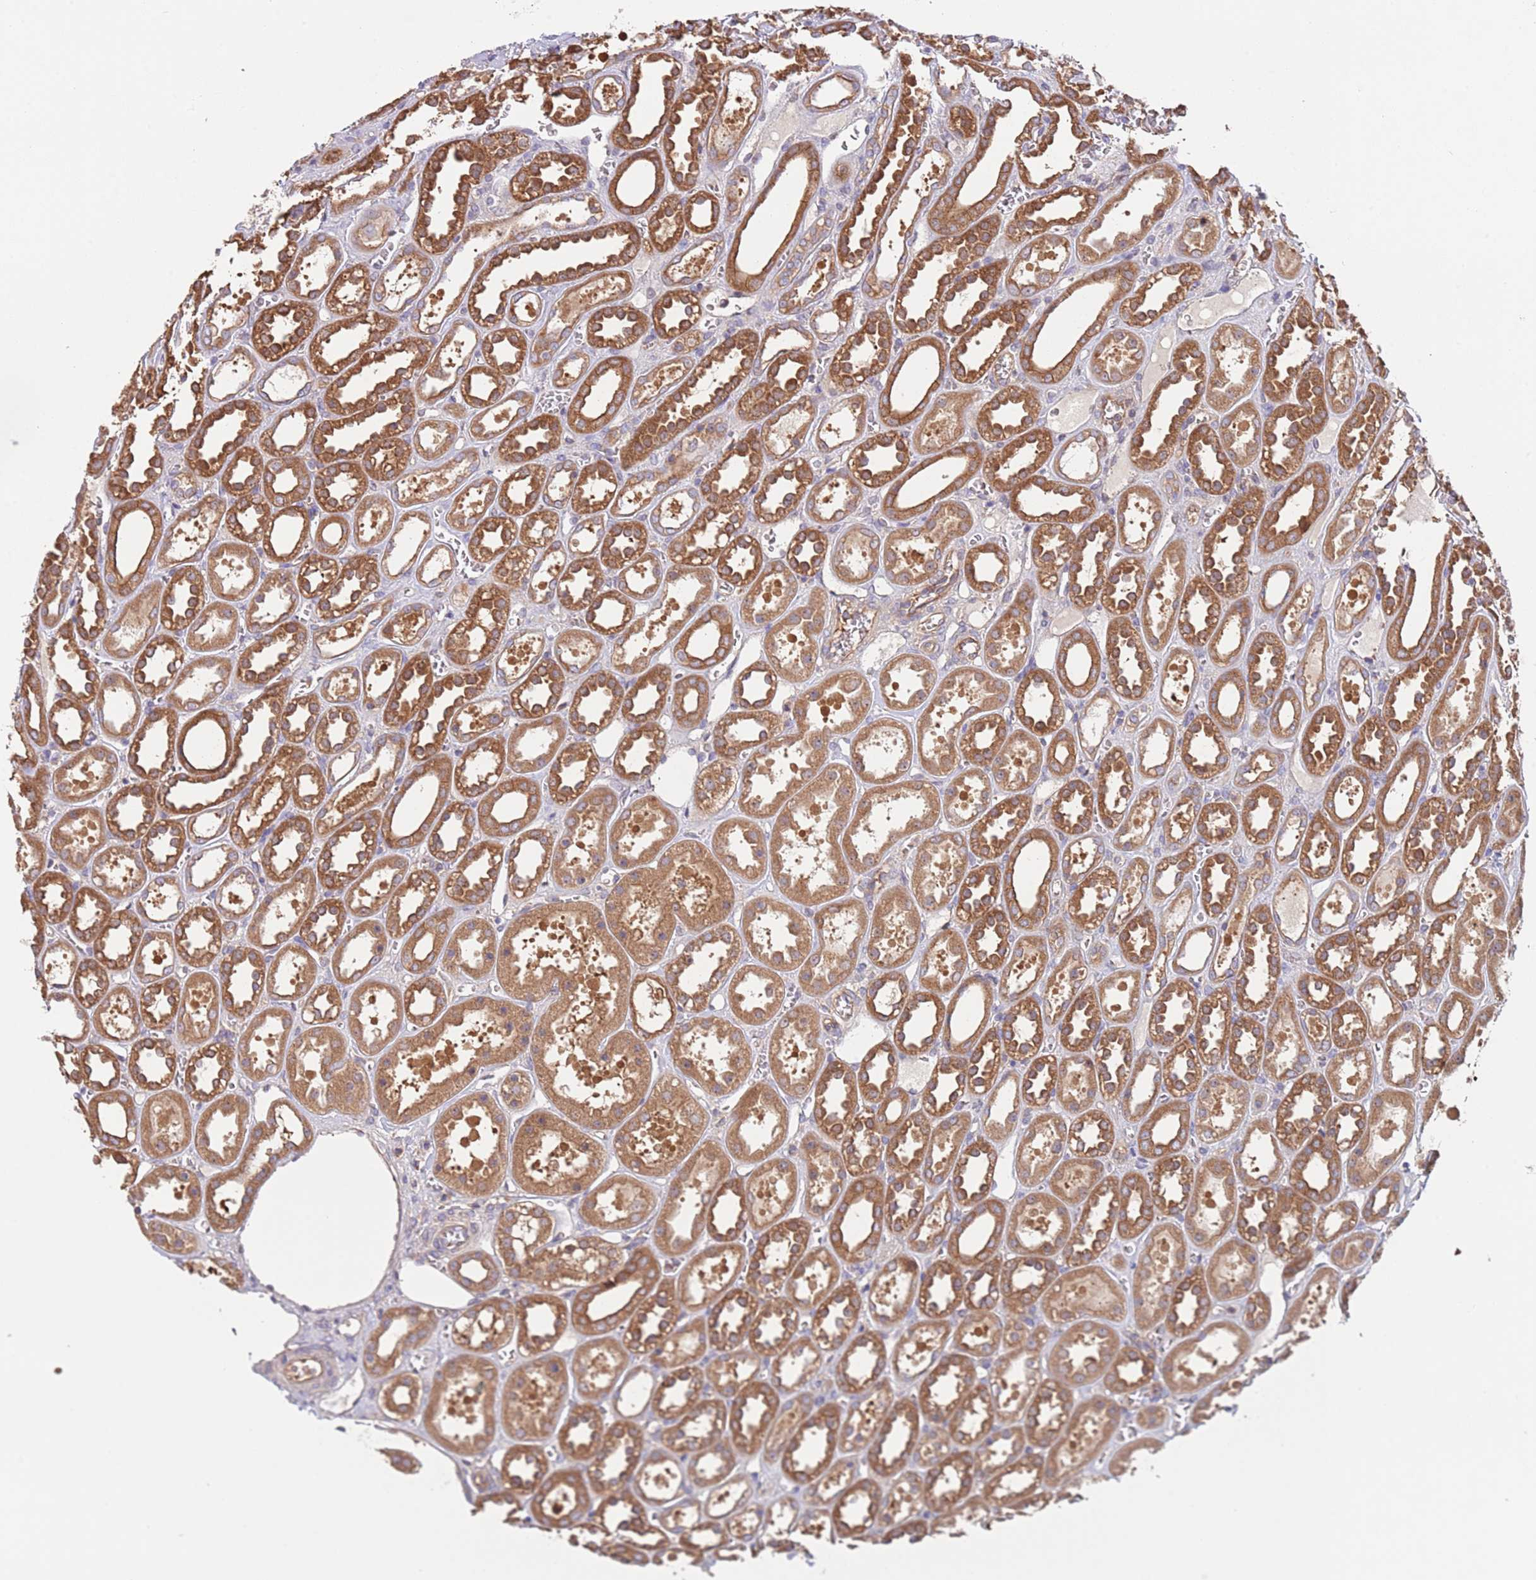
{"staining": {"intensity": "weak", "quantity": ">75%", "location": "cytoplasmic/membranous"}, "tissue": "kidney", "cell_type": "Cells in glomeruli", "image_type": "normal", "snomed": [{"axis": "morphology", "description": "Normal tissue, NOS"}, {"axis": "topography", "description": "Kidney"}], "caption": "Immunohistochemical staining of normal kidney demonstrates >75% levels of weak cytoplasmic/membranous protein expression in approximately >75% of cells in glomeruli. (Stains: DAB (3,3'-diaminobenzidine) in brown, nuclei in blue, Microscopy: brightfield microscopy at high magnification).", "gene": "EIF3F", "patient": {"sex": "female", "age": 41}}